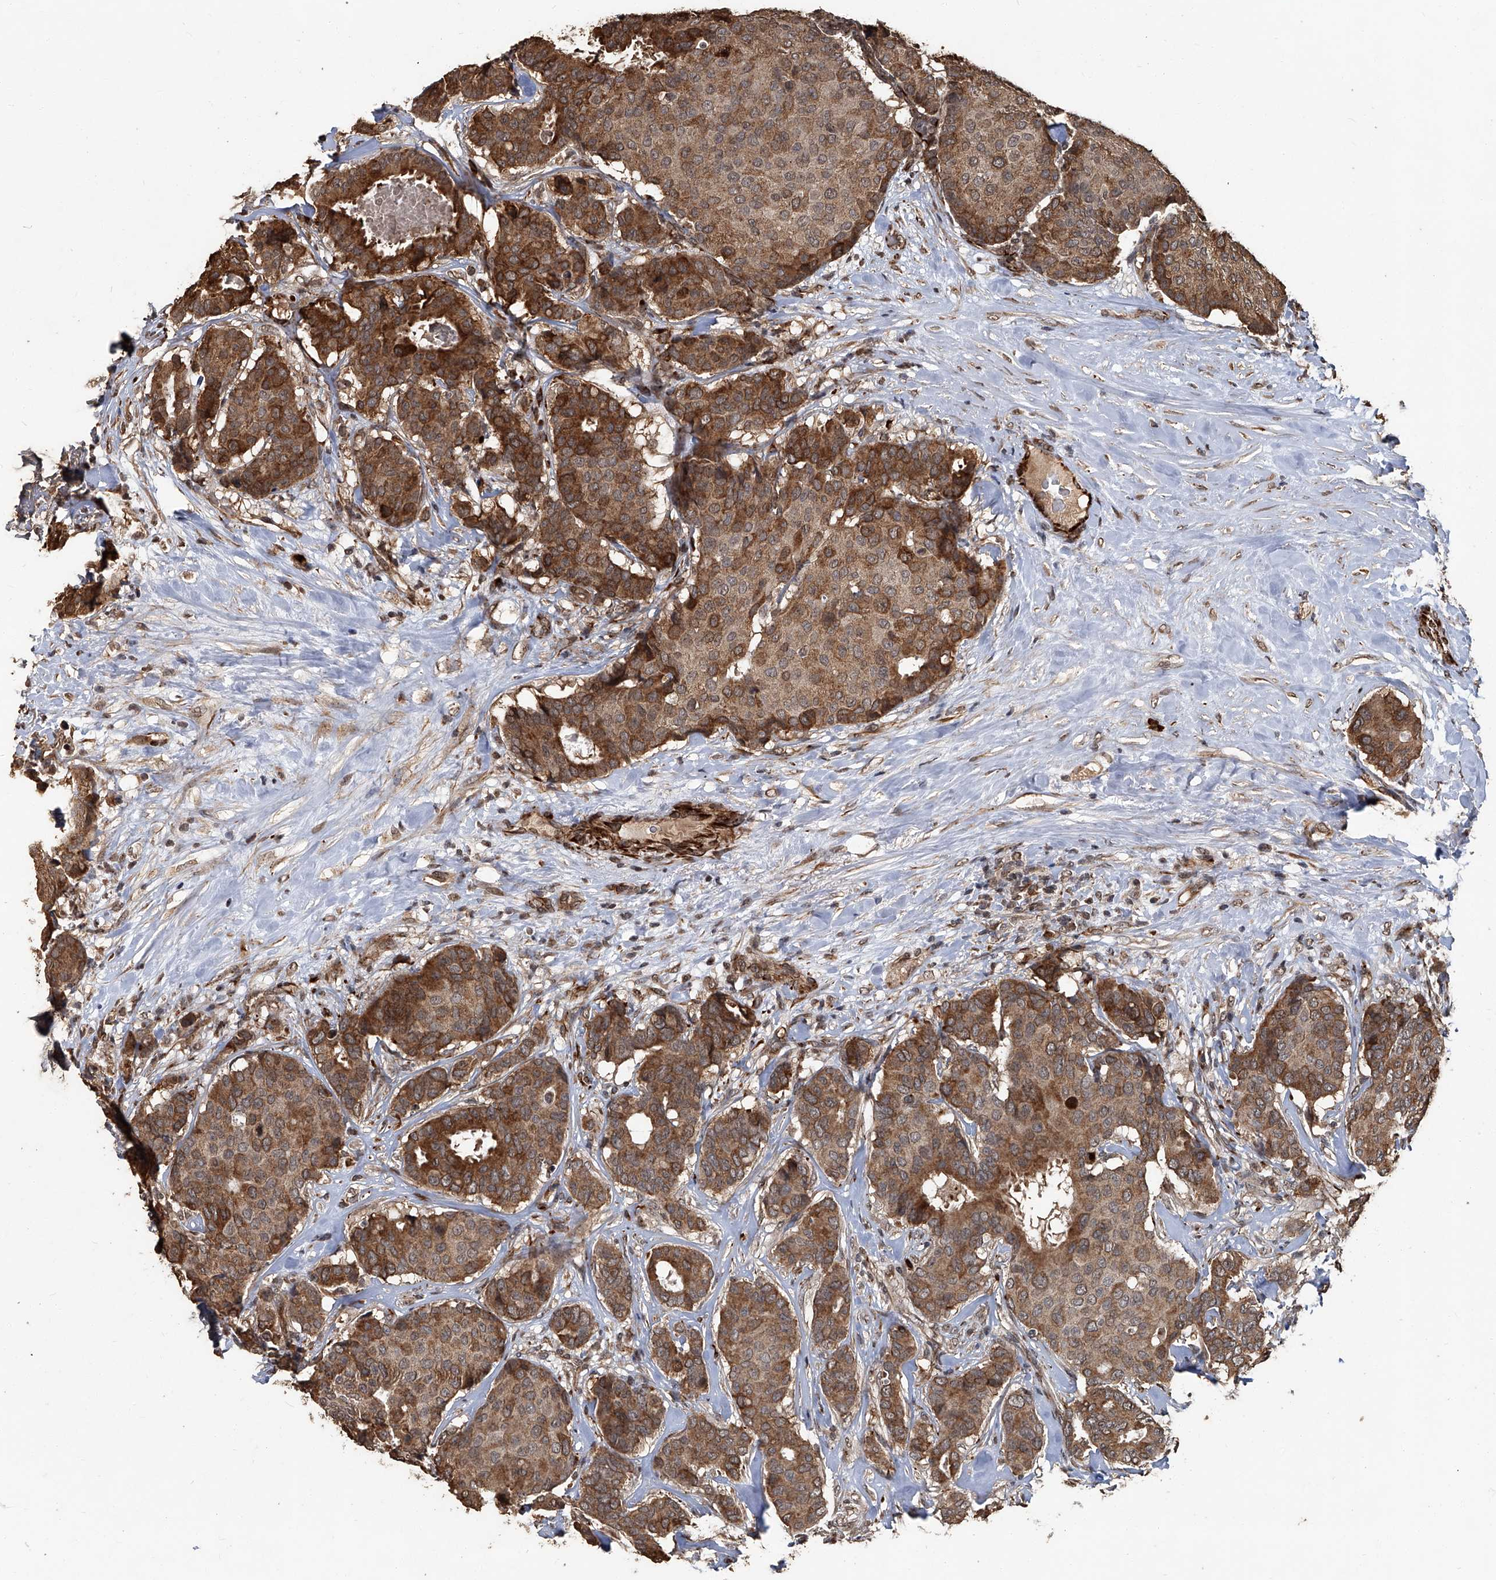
{"staining": {"intensity": "moderate", "quantity": ">75%", "location": "cytoplasmic/membranous"}, "tissue": "breast cancer", "cell_type": "Tumor cells", "image_type": "cancer", "snomed": [{"axis": "morphology", "description": "Duct carcinoma"}, {"axis": "topography", "description": "Breast"}], "caption": "Human breast invasive ductal carcinoma stained with a brown dye exhibits moderate cytoplasmic/membranous positive positivity in approximately >75% of tumor cells.", "gene": "GPR132", "patient": {"sex": "female", "age": 75}}